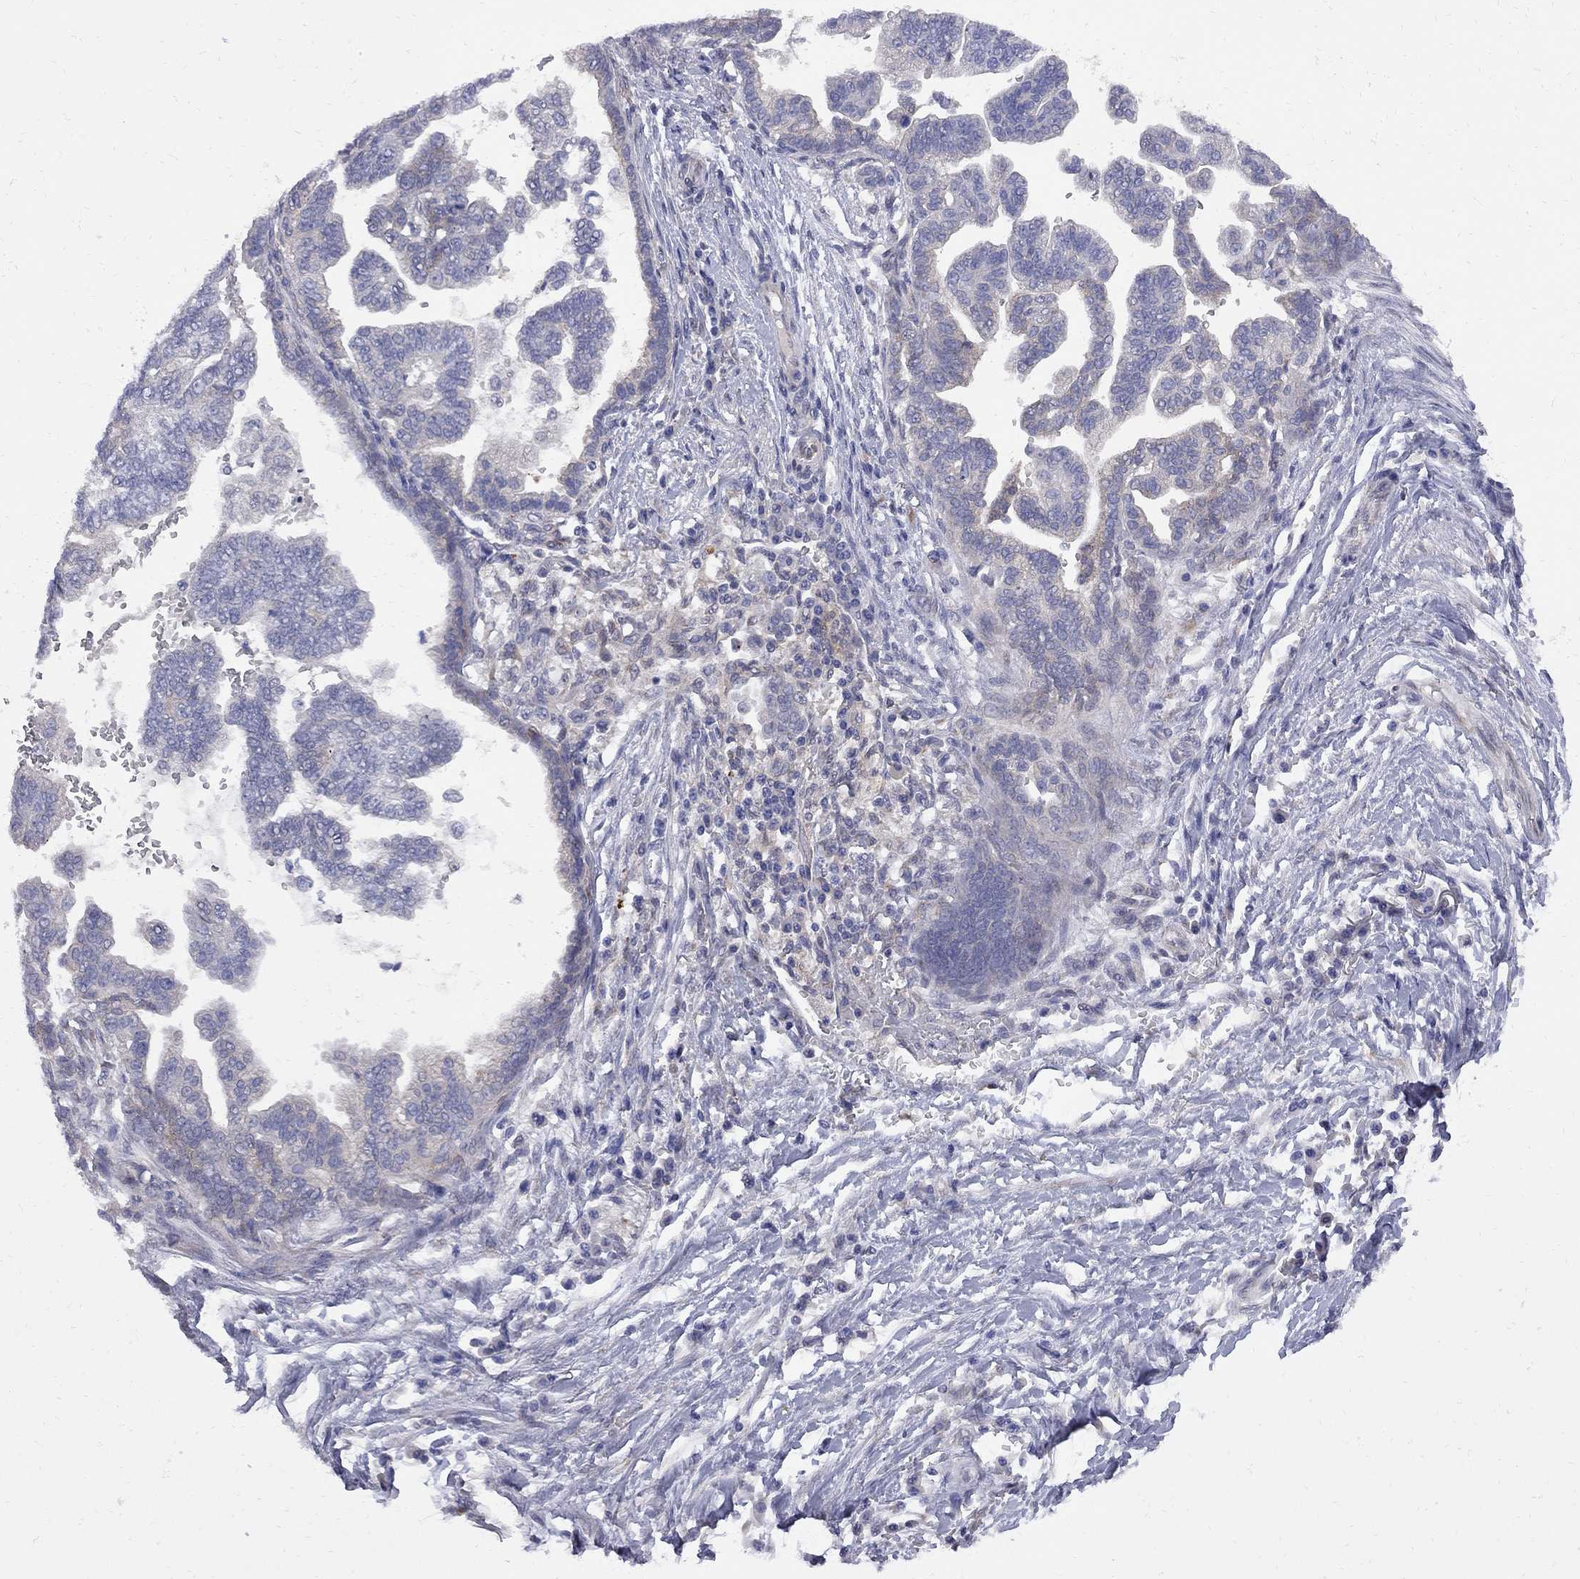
{"staining": {"intensity": "negative", "quantity": "none", "location": "none"}, "tissue": "stomach cancer", "cell_type": "Tumor cells", "image_type": "cancer", "snomed": [{"axis": "morphology", "description": "Adenocarcinoma, NOS"}, {"axis": "topography", "description": "Stomach"}], "caption": "Tumor cells show no significant expression in stomach adenocarcinoma.", "gene": "MTHFR", "patient": {"sex": "male", "age": 83}}